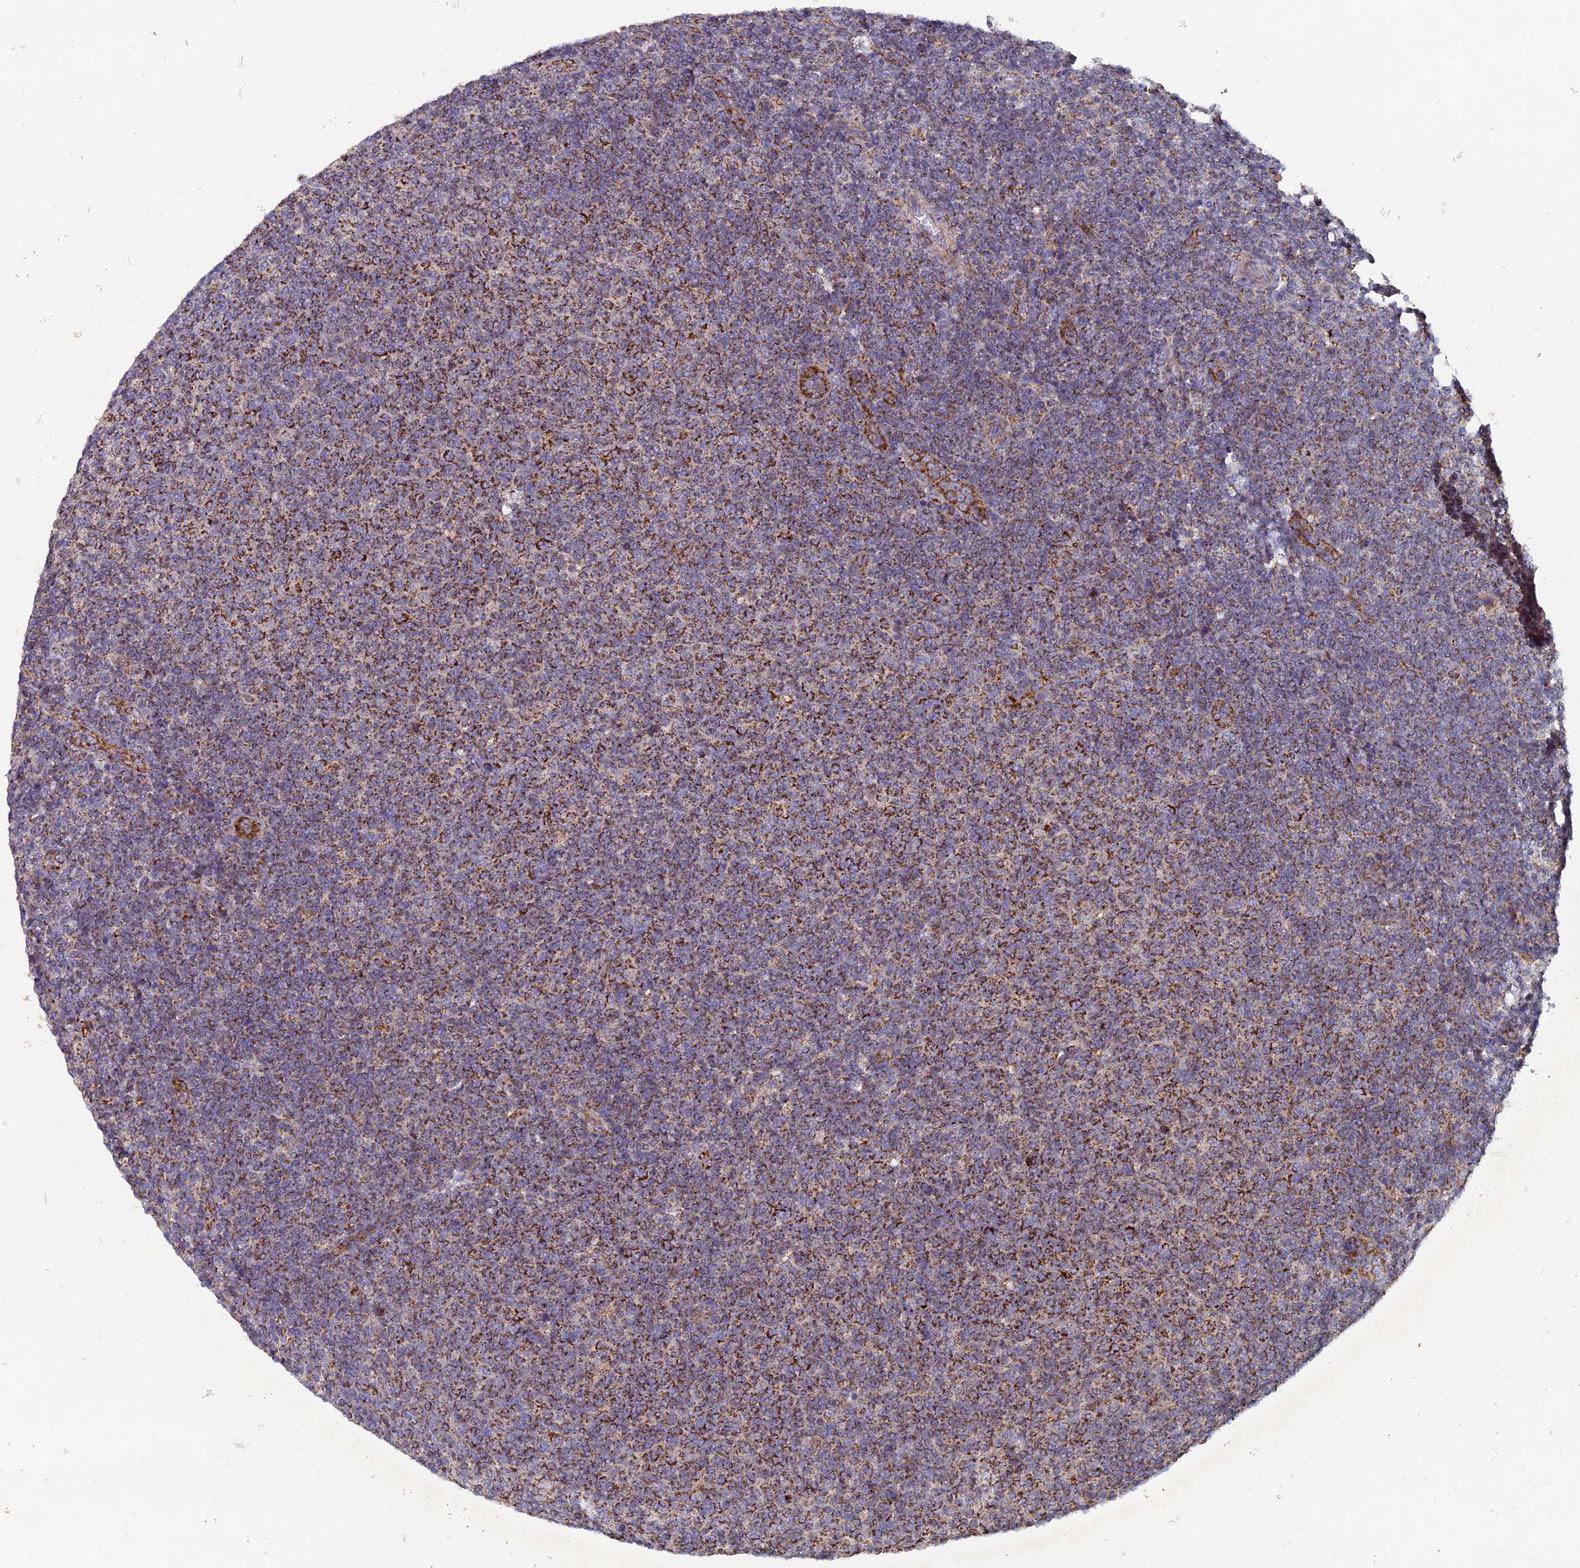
{"staining": {"intensity": "strong", "quantity": "25%-75%", "location": "cytoplasmic/membranous"}, "tissue": "lymphoma", "cell_type": "Tumor cells", "image_type": "cancer", "snomed": [{"axis": "morphology", "description": "Malignant lymphoma, non-Hodgkin's type, Low grade"}, {"axis": "topography", "description": "Lymph node"}], "caption": "Tumor cells display strong cytoplasmic/membranous positivity in about 25%-75% of cells in low-grade malignant lymphoma, non-Hodgkin's type. Using DAB (brown) and hematoxylin (blue) stains, captured at high magnification using brightfield microscopy.", "gene": "MRPS9", "patient": {"sex": "male", "age": 66}}